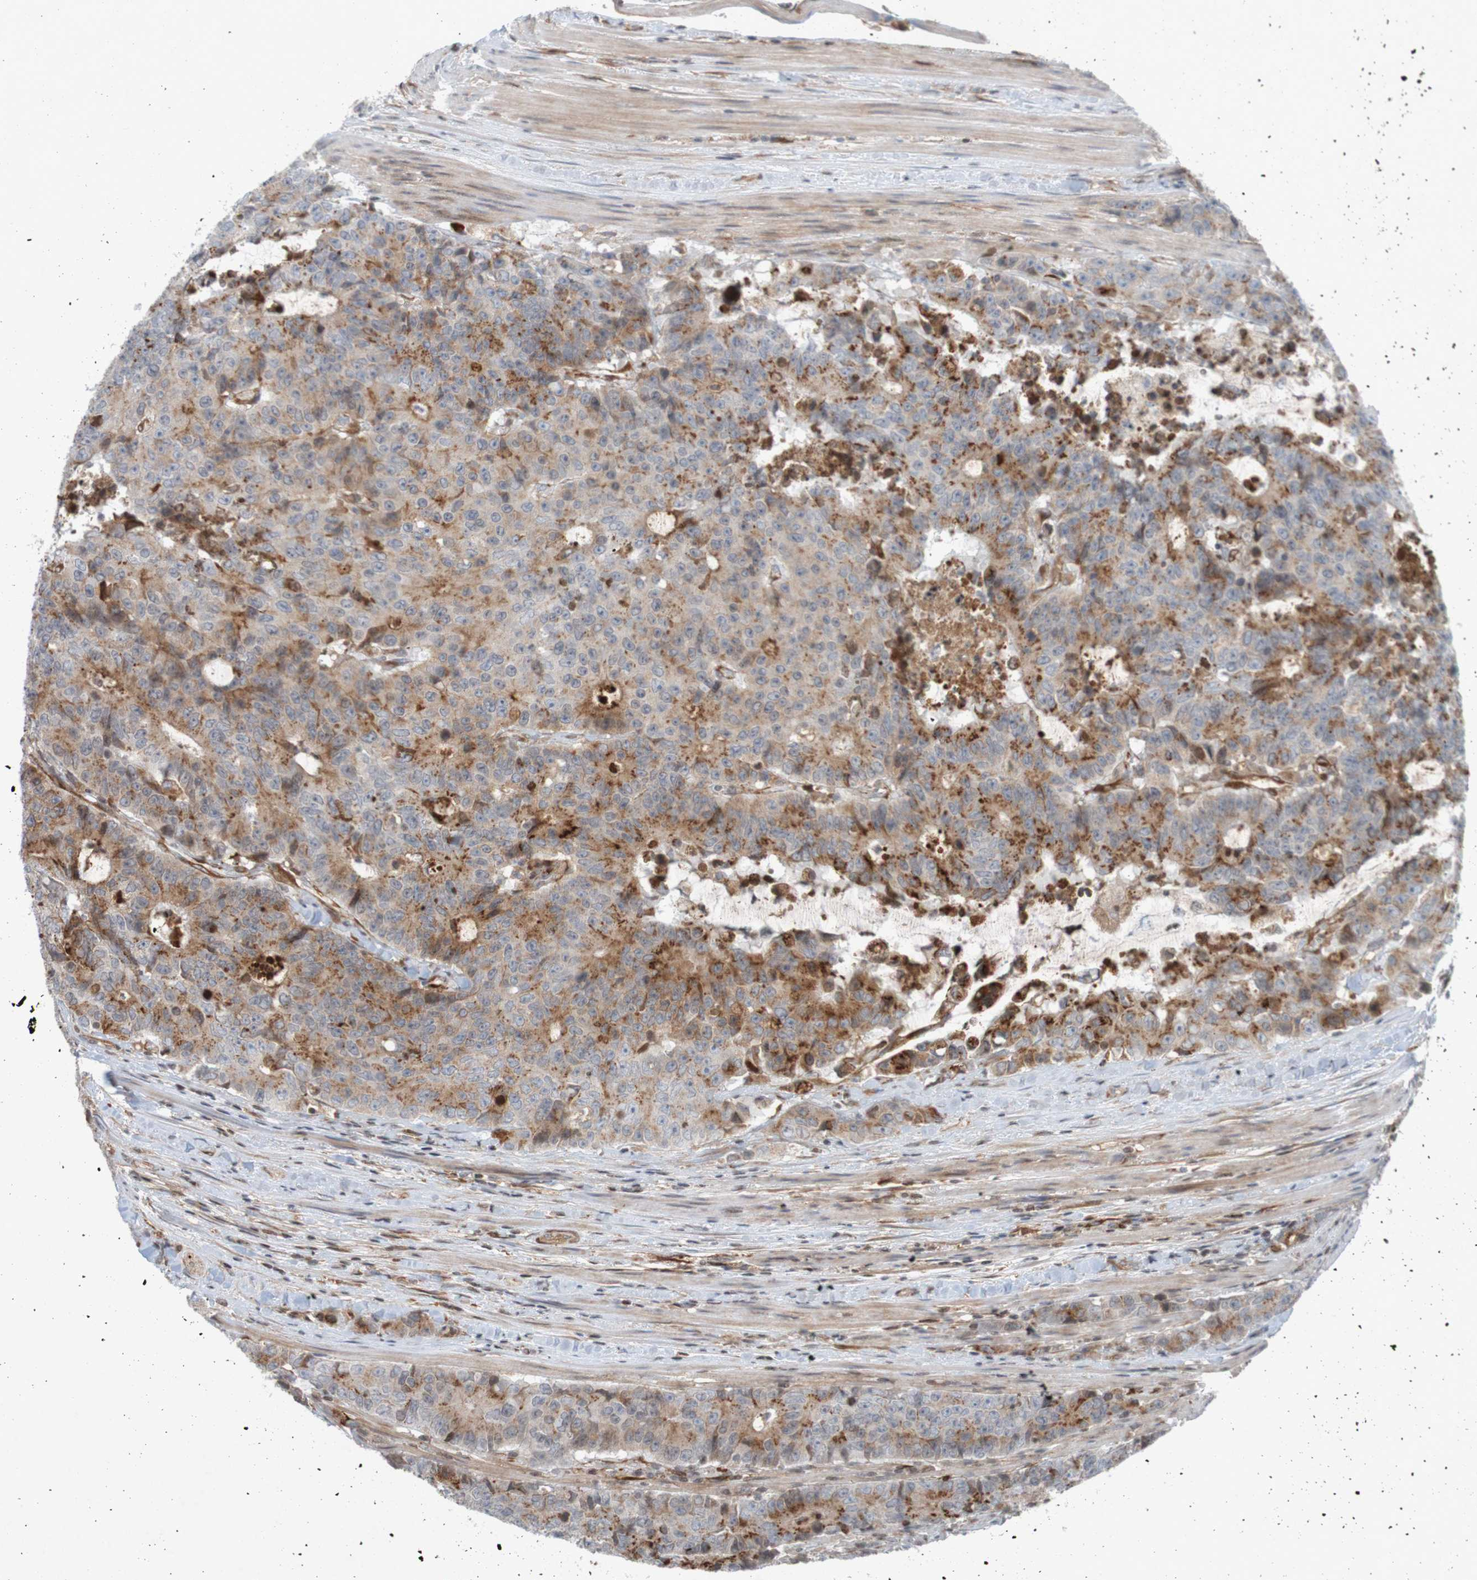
{"staining": {"intensity": "moderate", "quantity": ">75%", "location": "cytoplasmic/membranous"}, "tissue": "colorectal cancer", "cell_type": "Tumor cells", "image_type": "cancer", "snomed": [{"axis": "morphology", "description": "Adenocarcinoma, NOS"}, {"axis": "topography", "description": "Colon"}], "caption": "Immunohistochemical staining of human adenocarcinoma (colorectal) displays moderate cytoplasmic/membranous protein positivity in approximately >75% of tumor cells. (Brightfield microscopy of DAB IHC at high magnification).", "gene": "GUCY1A1", "patient": {"sex": "female", "age": 86}}